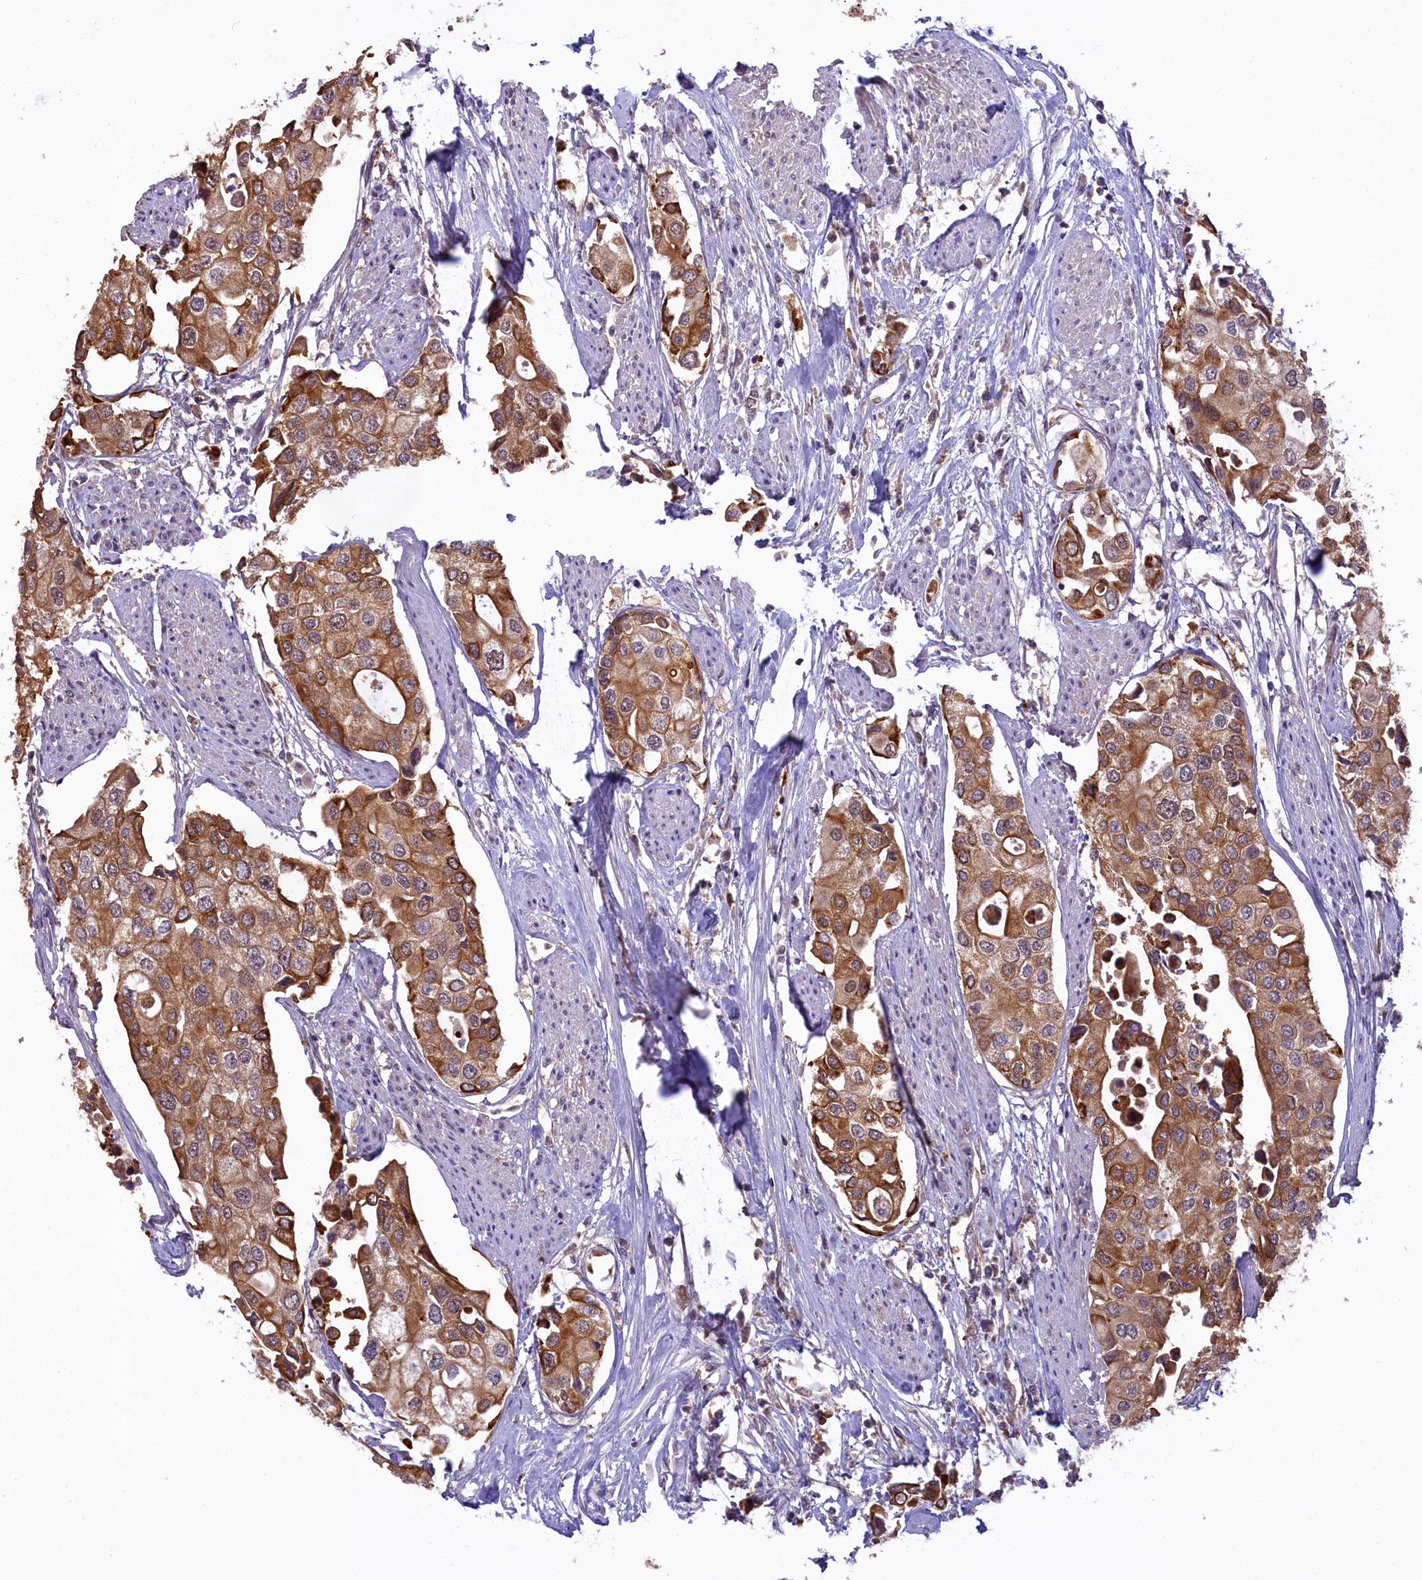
{"staining": {"intensity": "moderate", "quantity": ">75%", "location": "cytoplasmic/membranous"}, "tissue": "urothelial cancer", "cell_type": "Tumor cells", "image_type": "cancer", "snomed": [{"axis": "morphology", "description": "Urothelial carcinoma, High grade"}, {"axis": "topography", "description": "Urinary bladder"}], "caption": "Immunohistochemical staining of high-grade urothelial carcinoma displays moderate cytoplasmic/membranous protein staining in approximately >75% of tumor cells. Nuclei are stained in blue.", "gene": "CARD8", "patient": {"sex": "male", "age": 64}}